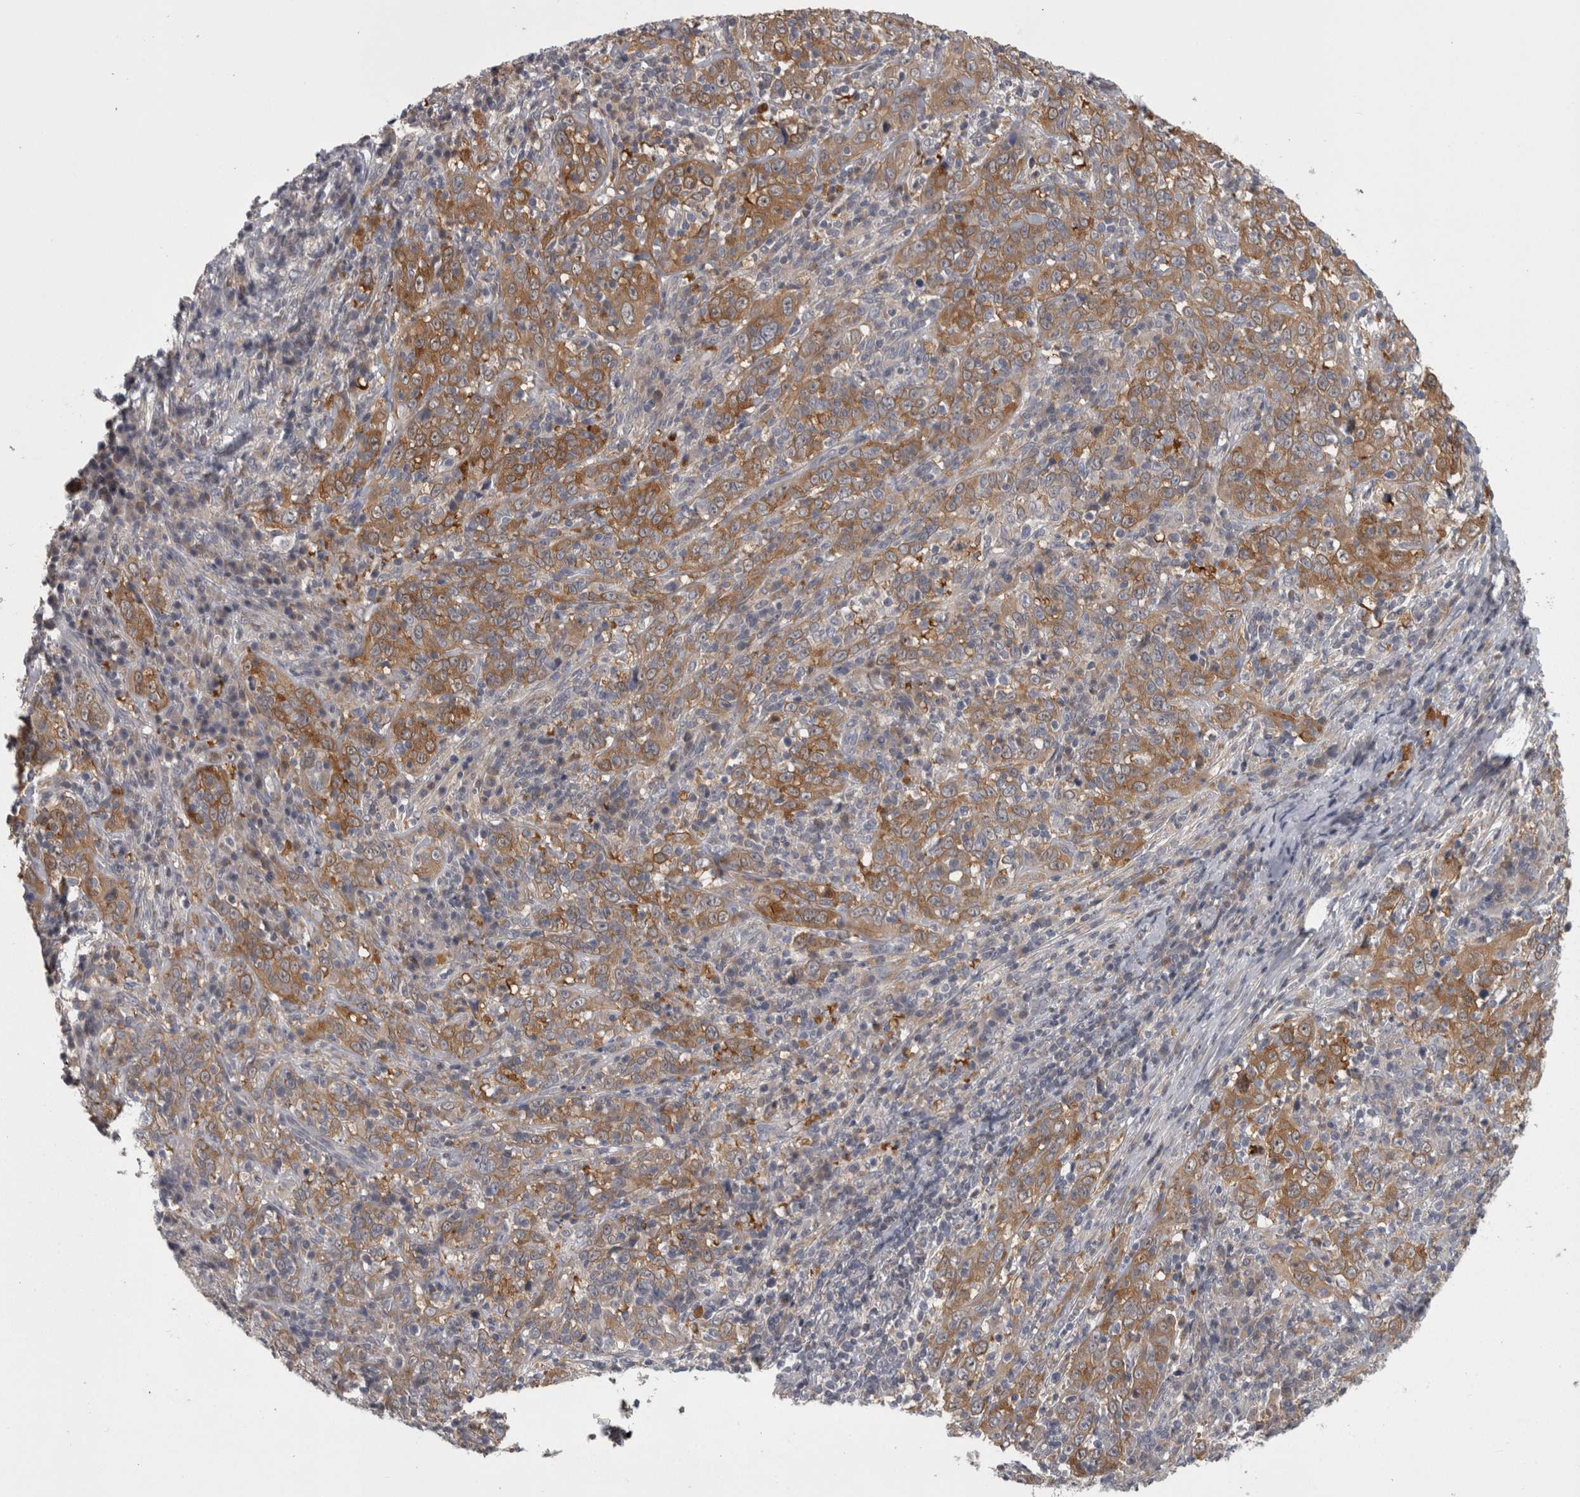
{"staining": {"intensity": "moderate", "quantity": ">75%", "location": "cytoplasmic/membranous"}, "tissue": "cervical cancer", "cell_type": "Tumor cells", "image_type": "cancer", "snomed": [{"axis": "morphology", "description": "Squamous cell carcinoma, NOS"}, {"axis": "topography", "description": "Cervix"}], "caption": "Immunohistochemical staining of human squamous cell carcinoma (cervical) displays medium levels of moderate cytoplasmic/membranous positivity in about >75% of tumor cells.", "gene": "PRKCI", "patient": {"sex": "female", "age": 46}}